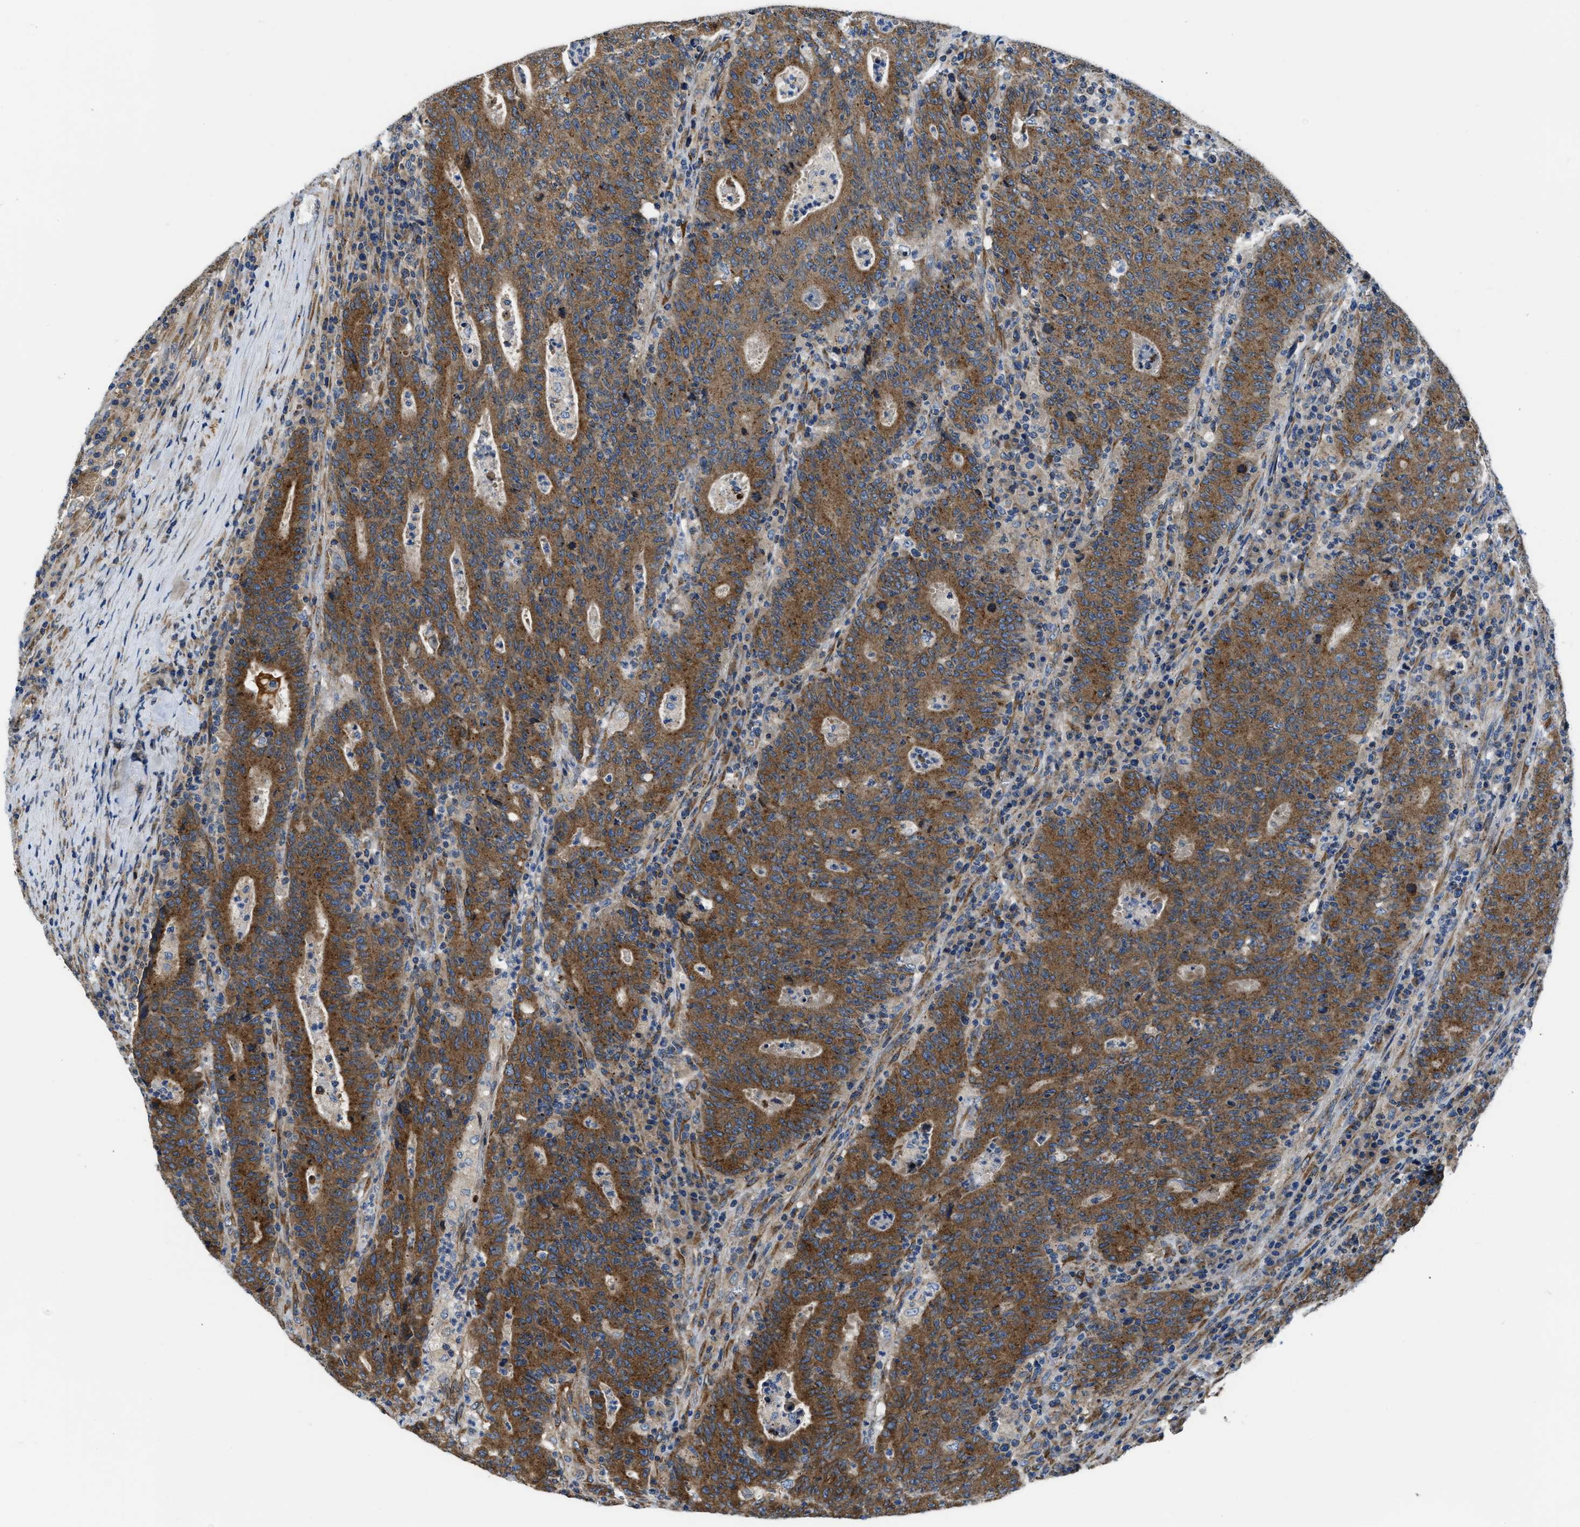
{"staining": {"intensity": "strong", "quantity": ">75%", "location": "cytoplasmic/membranous"}, "tissue": "colorectal cancer", "cell_type": "Tumor cells", "image_type": "cancer", "snomed": [{"axis": "morphology", "description": "Adenocarcinoma, NOS"}, {"axis": "topography", "description": "Colon"}], "caption": "Approximately >75% of tumor cells in human adenocarcinoma (colorectal) reveal strong cytoplasmic/membranous protein positivity as visualized by brown immunohistochemical staining.", "gene": "ARL6IP5", "patient": {"sex": "female", "age": 75}}